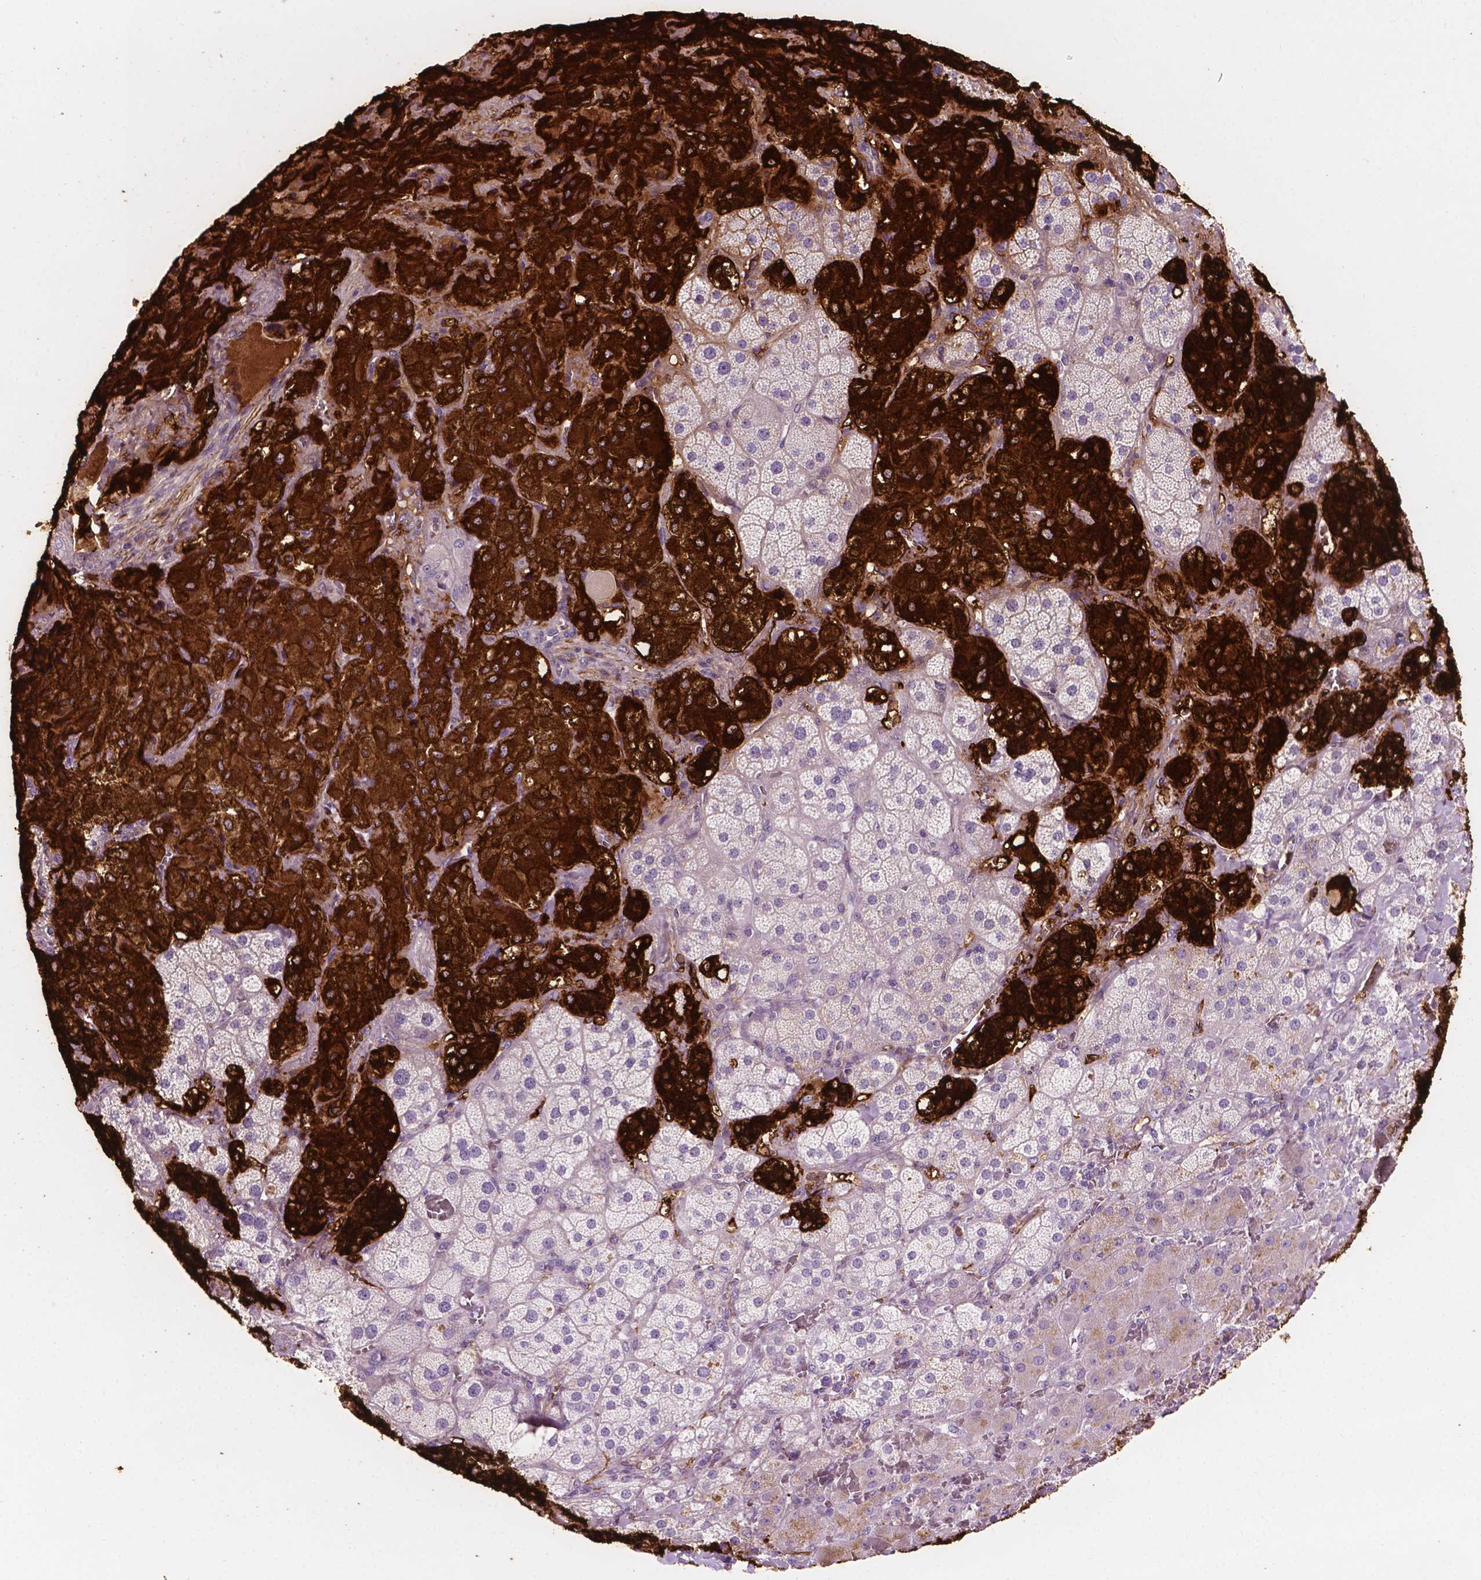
{"staining": {"intensity": "strong", "quantity": "25%-75%", "location": "cytoplasmic/membranous"}, "tissue": "adrenal gland", "cell_type": "Glandular cells", "image_type": "normal", "snomed": [{"axis": "morphology", "description": "Normal tissue, NOS"}, {"axis": "topography", "description": "Adrenal gland"}], "caption": "A brown stain highlights strong cytoplasmic/membranous positivity of a protein in glandular cells of normal adrenal gland.", "gene": "LRP1B", "patient": {"sex": "male", "age": 57}}